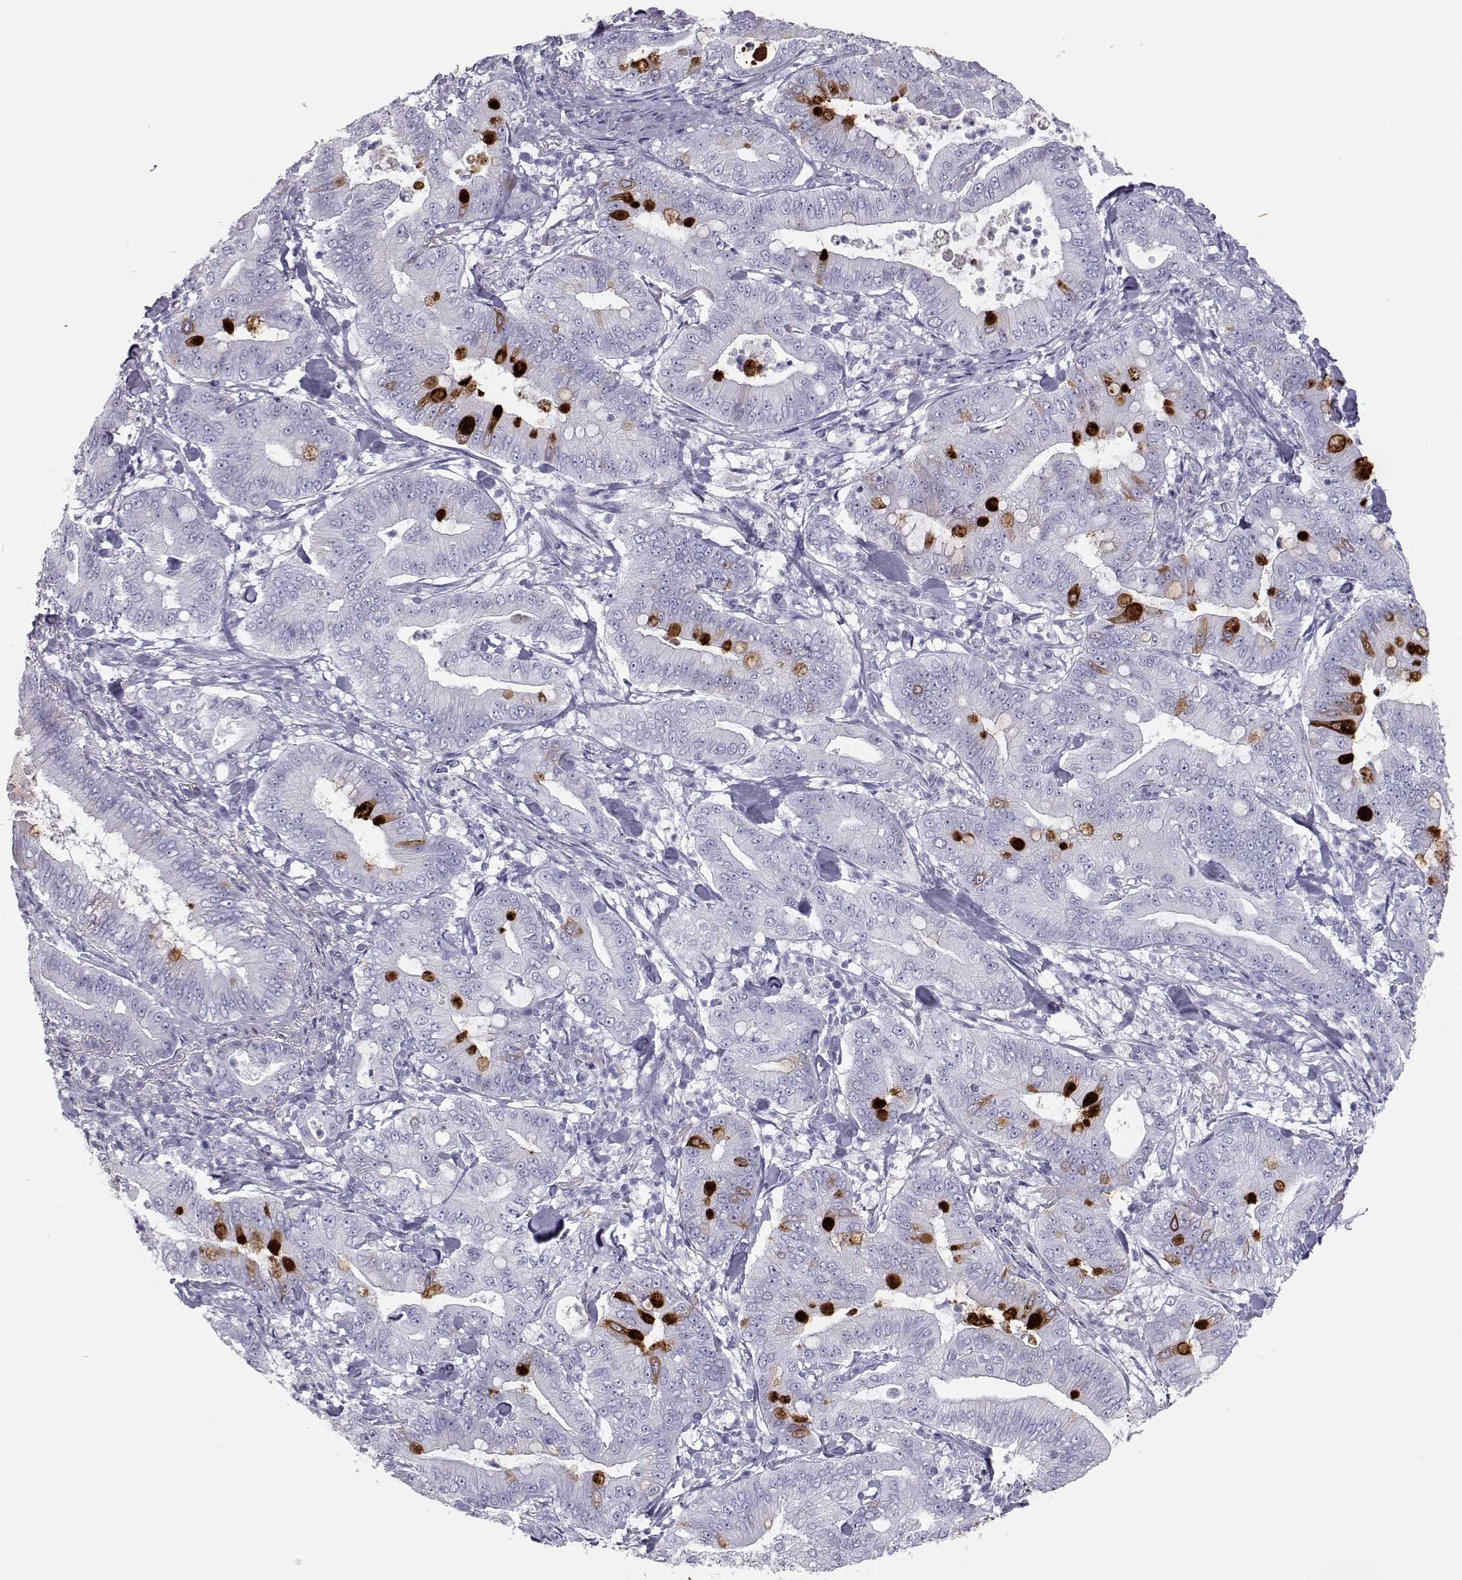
{"staining": {"intensity": "strong", "quantity": "<25%", "location": "cytoplasmic/membranous"}, "tissue": "pancreatic cancer", "cell_type": "Tumor cells", "image_type": "cancer", "snomed": [{"axis": "morphology", "description": "Adenocarcinoma, NOS"}, {"axis": "topography", "description": "Pancreas"}], "caption": "Immunohistochemistry histopathology image of neoplastic tissue: adenocarcinoma (pancreatic) stained using immunohistochemistry displays medium levels of strong protein expression localized specifically in the cytoplasmic/membranous of tumor cells, appearing as a cytoplasmic/membranous brown color.", "gene": "ITLN2", "patient": {"sex": "male", "age": 71}}